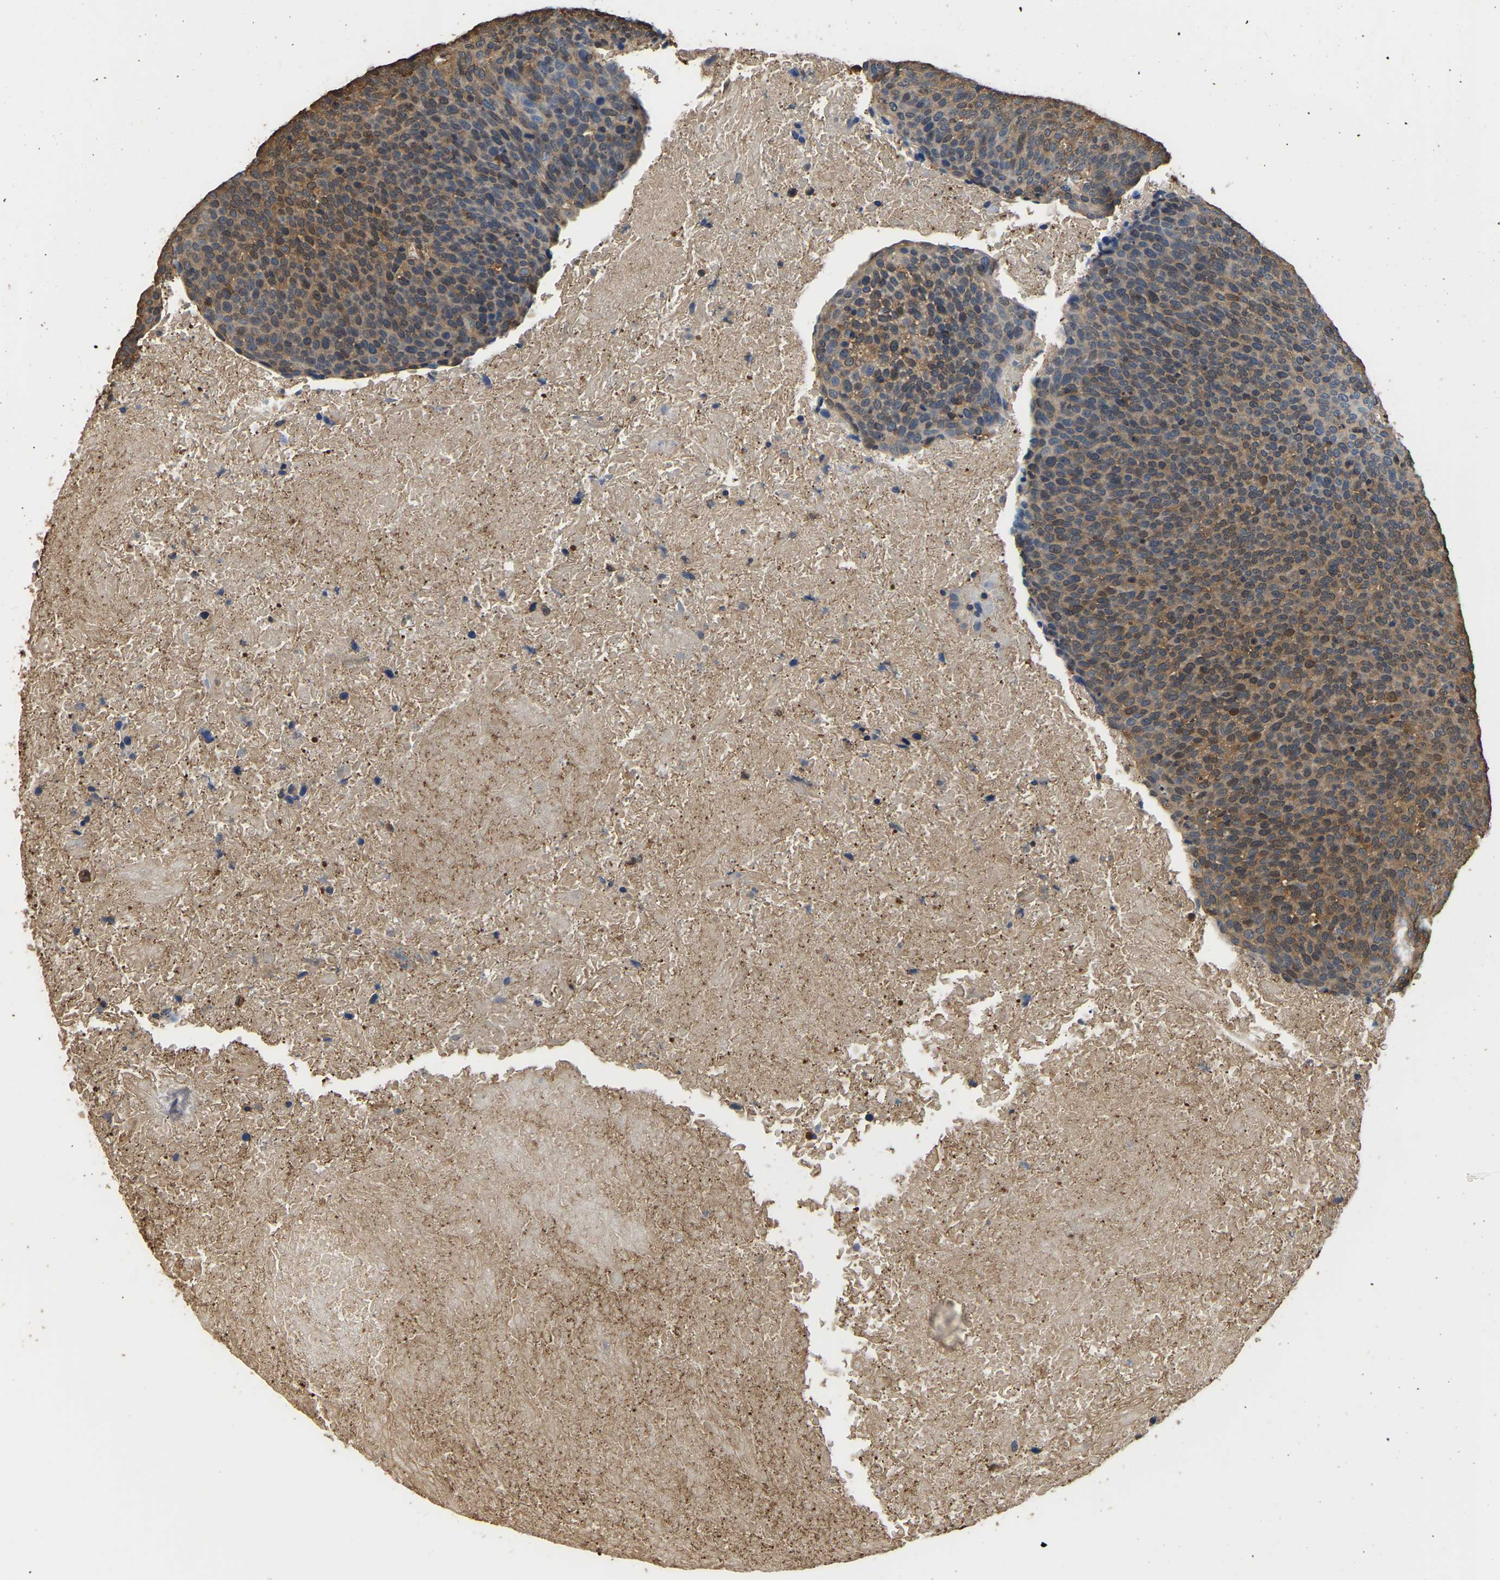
{"staining": {"intensity": "moderate", "quantity": ">75%", "location": "cytoplasmic/membranous"}, "tissue": "head and neck cancer", "cell_type": "Tumor cells", "image_type": "cancer", "snomed": [{"axis": "morphology", "description": "Squamous cell carcinoma, NOS"}, {"axis": "morphology", "description": "Squamous cell carcinoma, metastatic, NOS"}, {"axis": "topography", "description": "Lymph node"}, {"axis": "topography", "description": "Head-Neck"}], "caption": "An image of head and neck cancer stained for a protein shows moderate cytoplasmic/membranous brown staining in tumor cells.", "gene": "LDHB", "patient": {"sex": "male", "age": 62}}